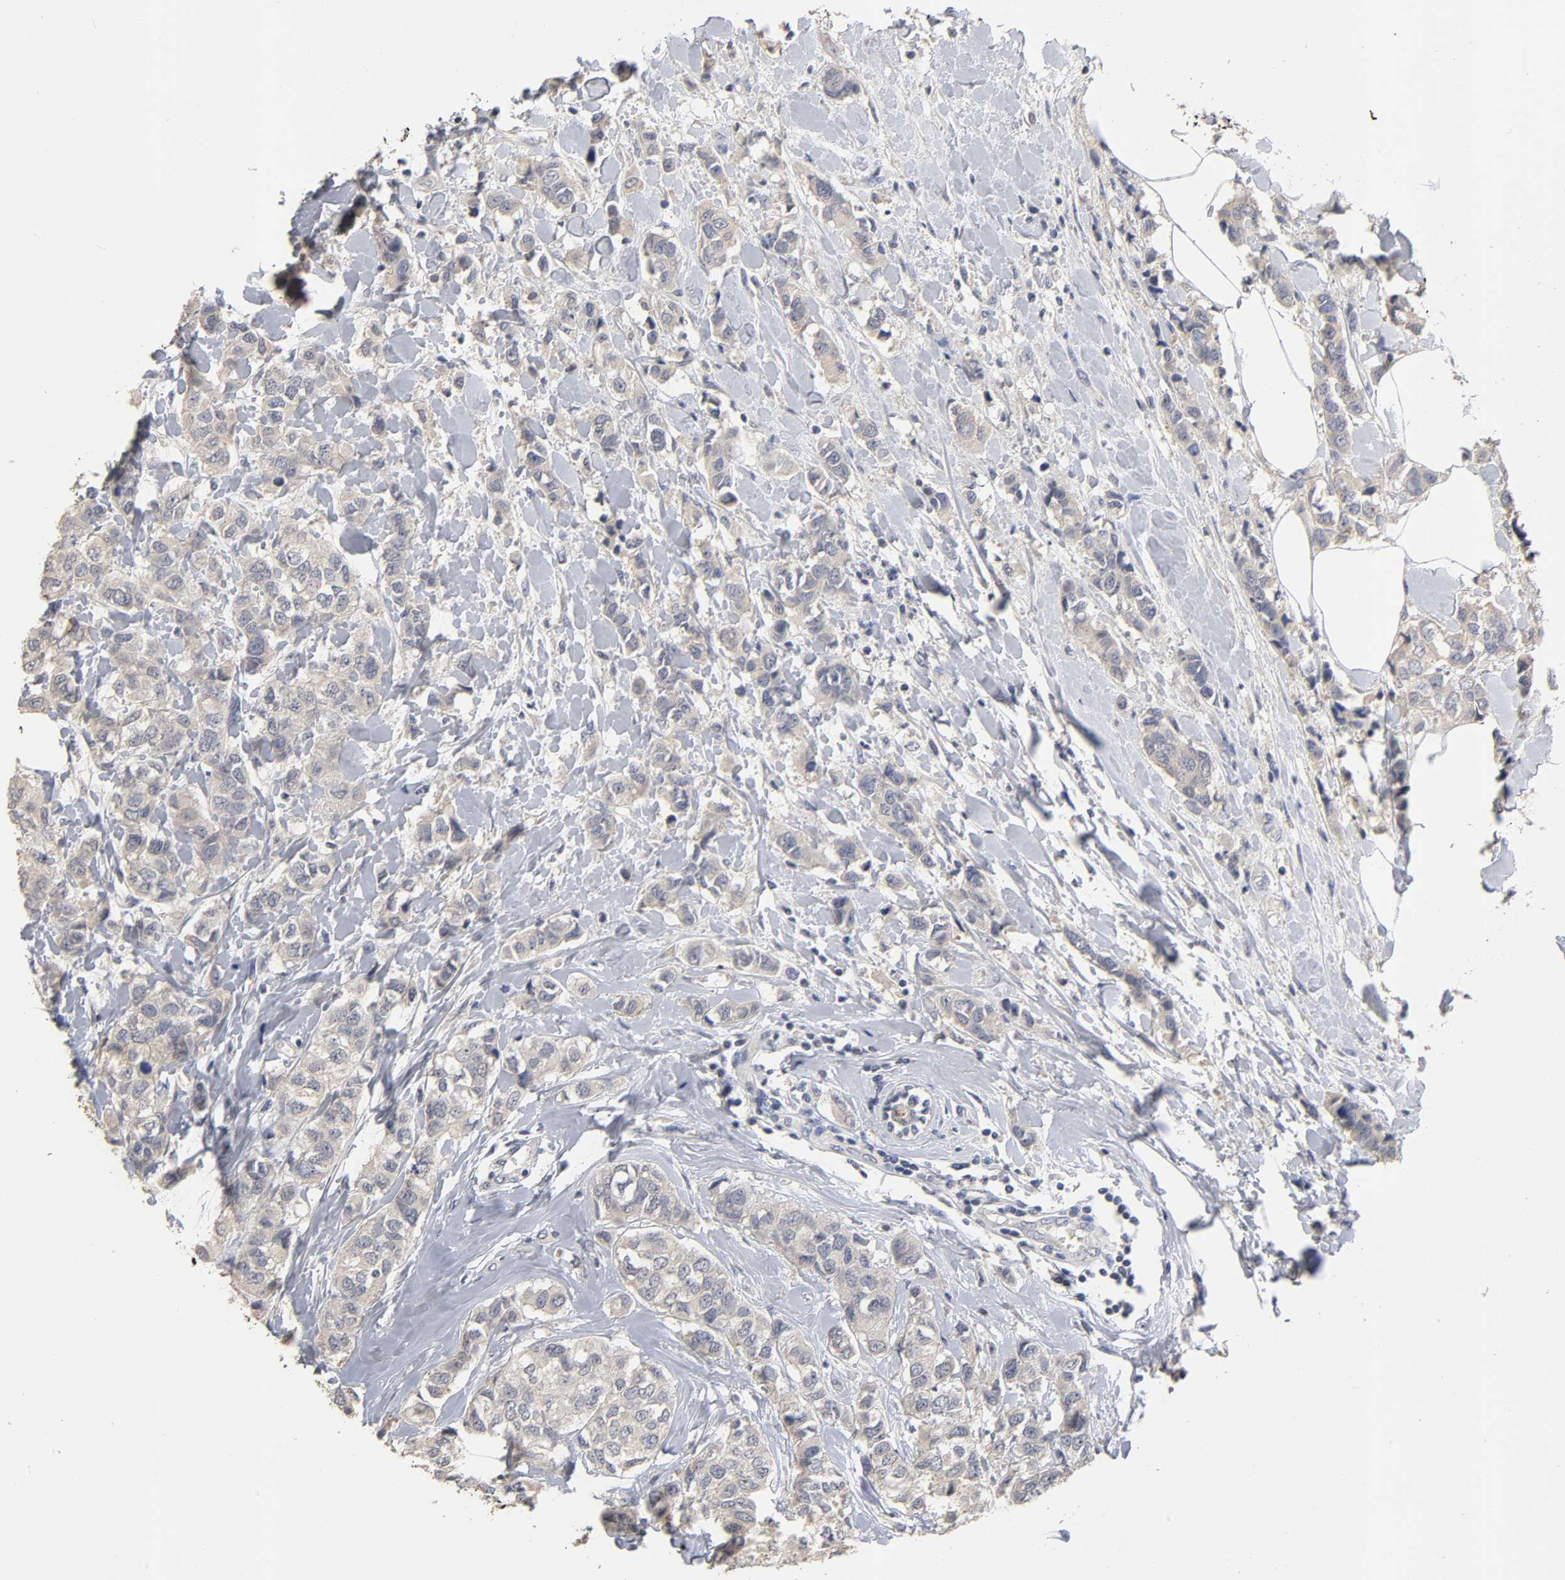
{"staining": {"intensity": "negative", "quantity": "none", "location": "none"}, "tissue": "breast cancer", "cell_type": "Tumor cells", "image_type": "cancer", "snomed": [{"axis": "morphology", "description": "Duct carcinoma"}, {"axis": "topography", "description": "Breast"}], "caption": "This is a image of IHC staining of breast invasive ductal carcinoma, which shows no staining in tumor cells.", "gene": "OVOL1", "patient": {"sex": "female", "age": 50}}